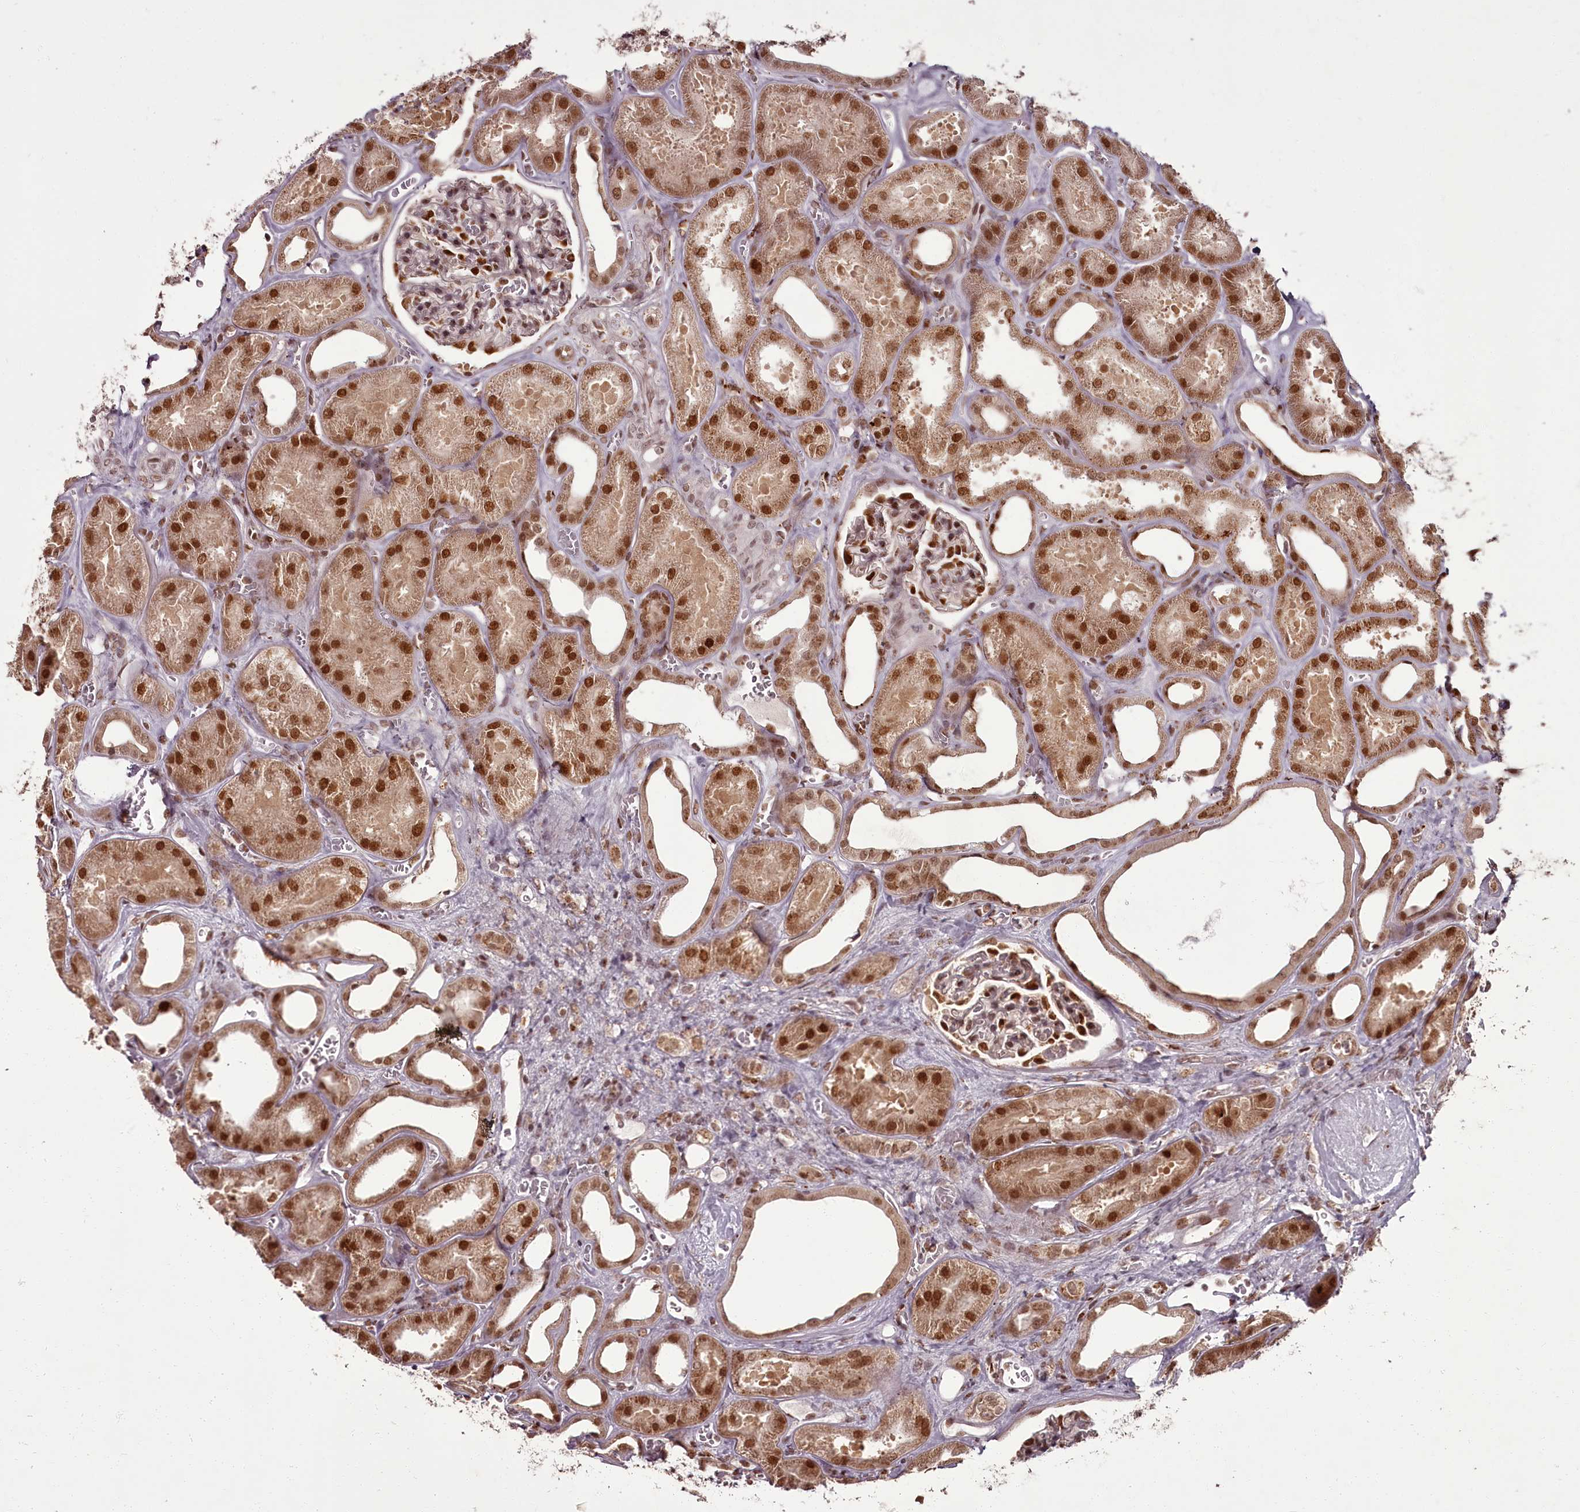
{"staining": {"intensity": "moderate", "quantity": ">75%", "location": "nuclear"}, "tissue": "kidney", "cell_type": "Cells in glomeruli", "image_type": "normal", "snomed": [{"axis": "morphology", "description": "Normal tissue, NOS"}, {"axis": "morphology", "description": "Adenocarcinoma, NOS"}, {"axis": "topography", "description": "Kidney"}], "caption": "Human kidney stained for a protein (brown) demonstrates moderate nuclear positive expression in about >75% of cells in glomeruli.", "gene": "CEP83", "patient": {"sex": "female", "age": 68}}